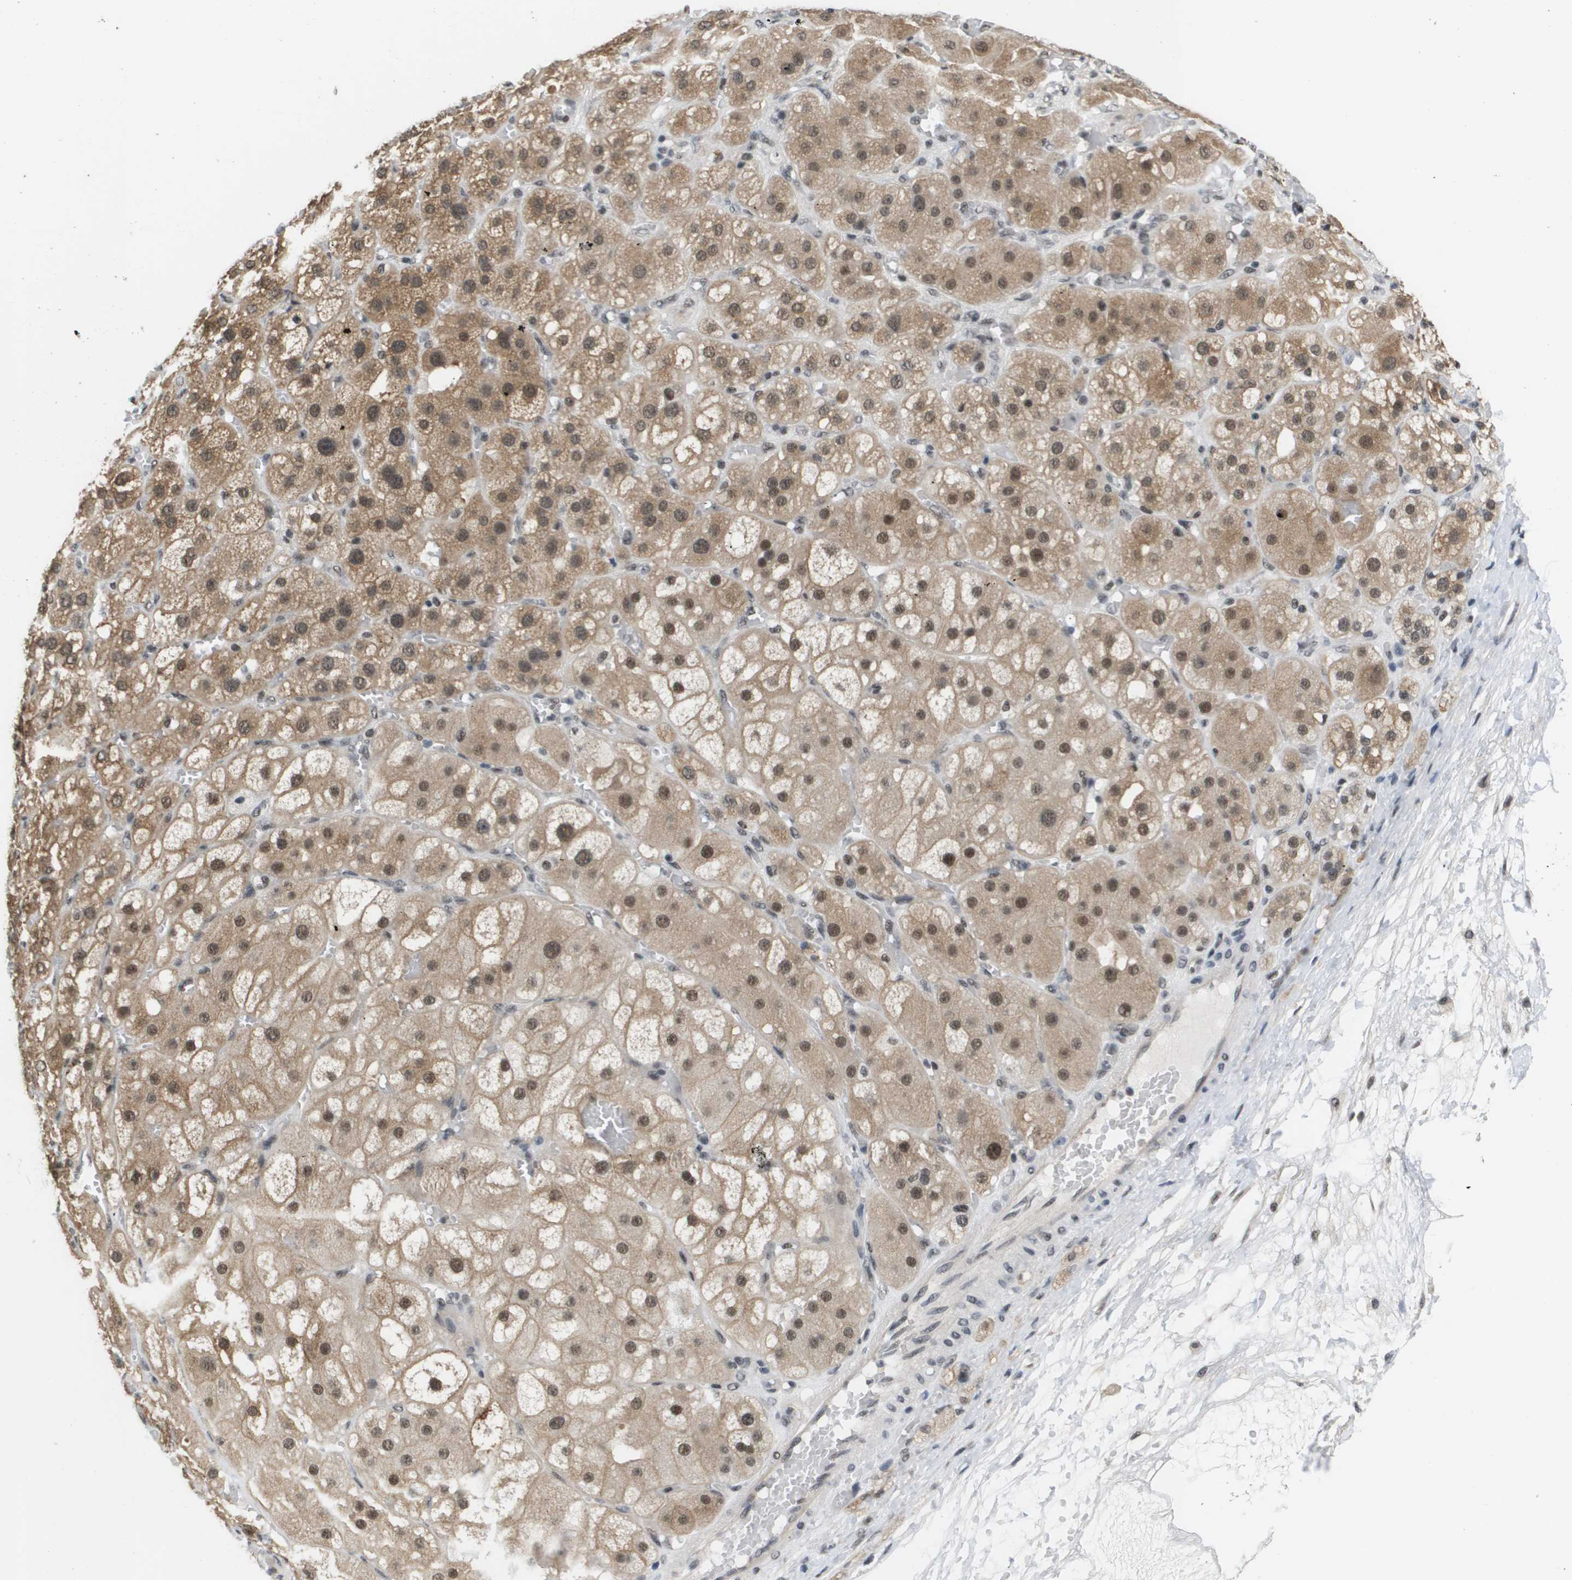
{"staining": {"intensity": "moderate", "quantity": ">75%", "location": "cytoplasmic/membranous,nuclear"}, "tissue": "adrenal gland", "cell_type": "Glandular cells", "image_type": "normal", "snomed": [{"axis": "morphology", "description": "Normal tissue, NOS"}, {"axis": "topography", "description": "Adrenal gland"}], "caption": "Normal adrenal gland exhibits moderate cytoplasmic/membranous,nuclear positivity in approximately >75% of glandular cells The protein is shown in brown color, while the nuclei are stained blue..", "gene": "ISY1", "patient": {"sex": "female", "age": 47}}